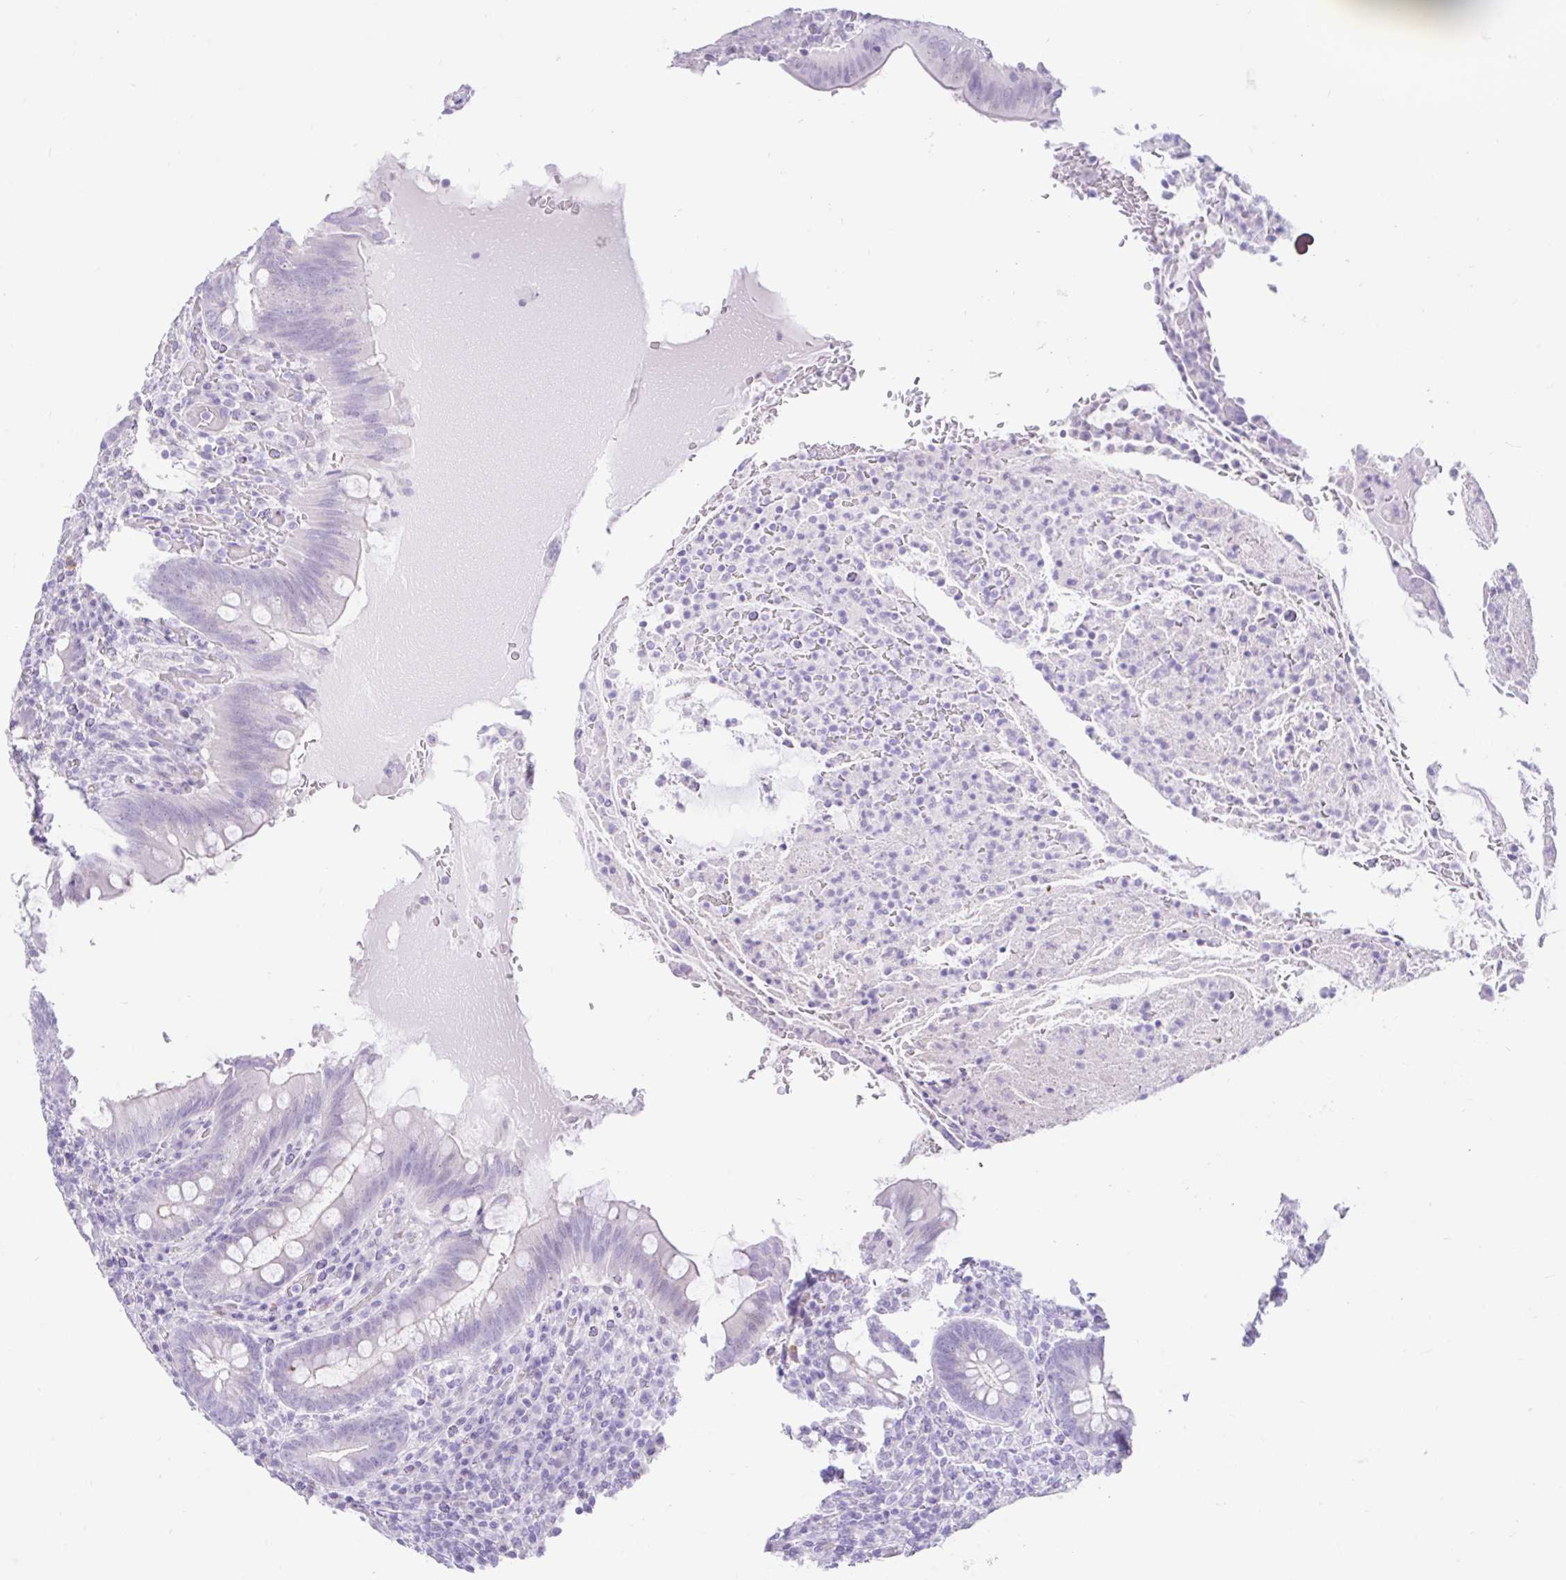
{"staining": {"intensity": "negative", "quantity": "none", "location": "none"}, "tissue": "appendix", "cell_type": "Glandular cells", "image_type": "normal", "snomed": [{"axis": "morphology", "description": "Normal tissue, NOS"}, {"axis": "topography", "description": "Appendix"}], "caption": "Appendix was stained to show a protein in brown. There is no significant positivity in glandular cells. Brightfield microscopy of immunohistochemistry stained with DAB (3,3'-diaminobenzidine) (brown) and hematoxylin (blue), captured at high magnification.", "gene": "REEP1", "patient": {"sex": "female", "age": 43}}